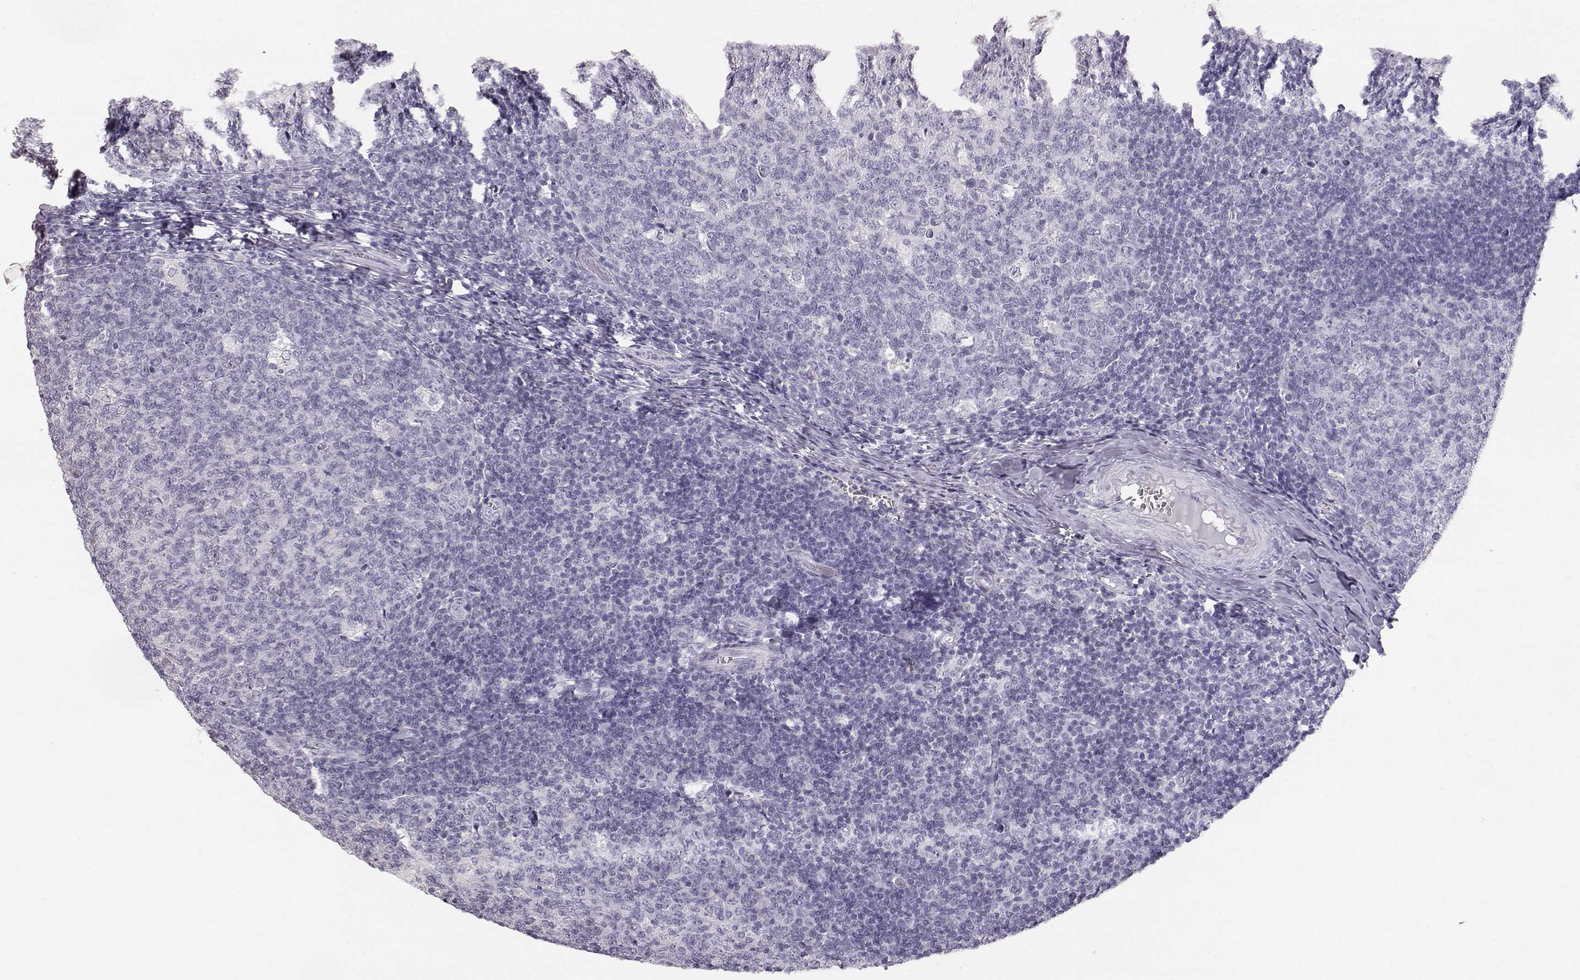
{"staining": {"intensity": "negative", "quantity": "none", "location": "none"}, "tissue": "tonsil", "cell_type": "Germinal center cells", "image_type": "normal", "snomed": [{"axis": "morphology", "description": "Normal tissue, NOS"}, {"axis": "topography", "description": "Tonsil"}], "caption": "This image is of normal tonsil stained with immunohistochemistry to label a protein in brown with the nuclei are counter-stained blue. There is no positivity in germinal center cells. Nuclei are stained in blue.", "gene": "KRT31", "patient": {"sex": "female", "age": 13}}